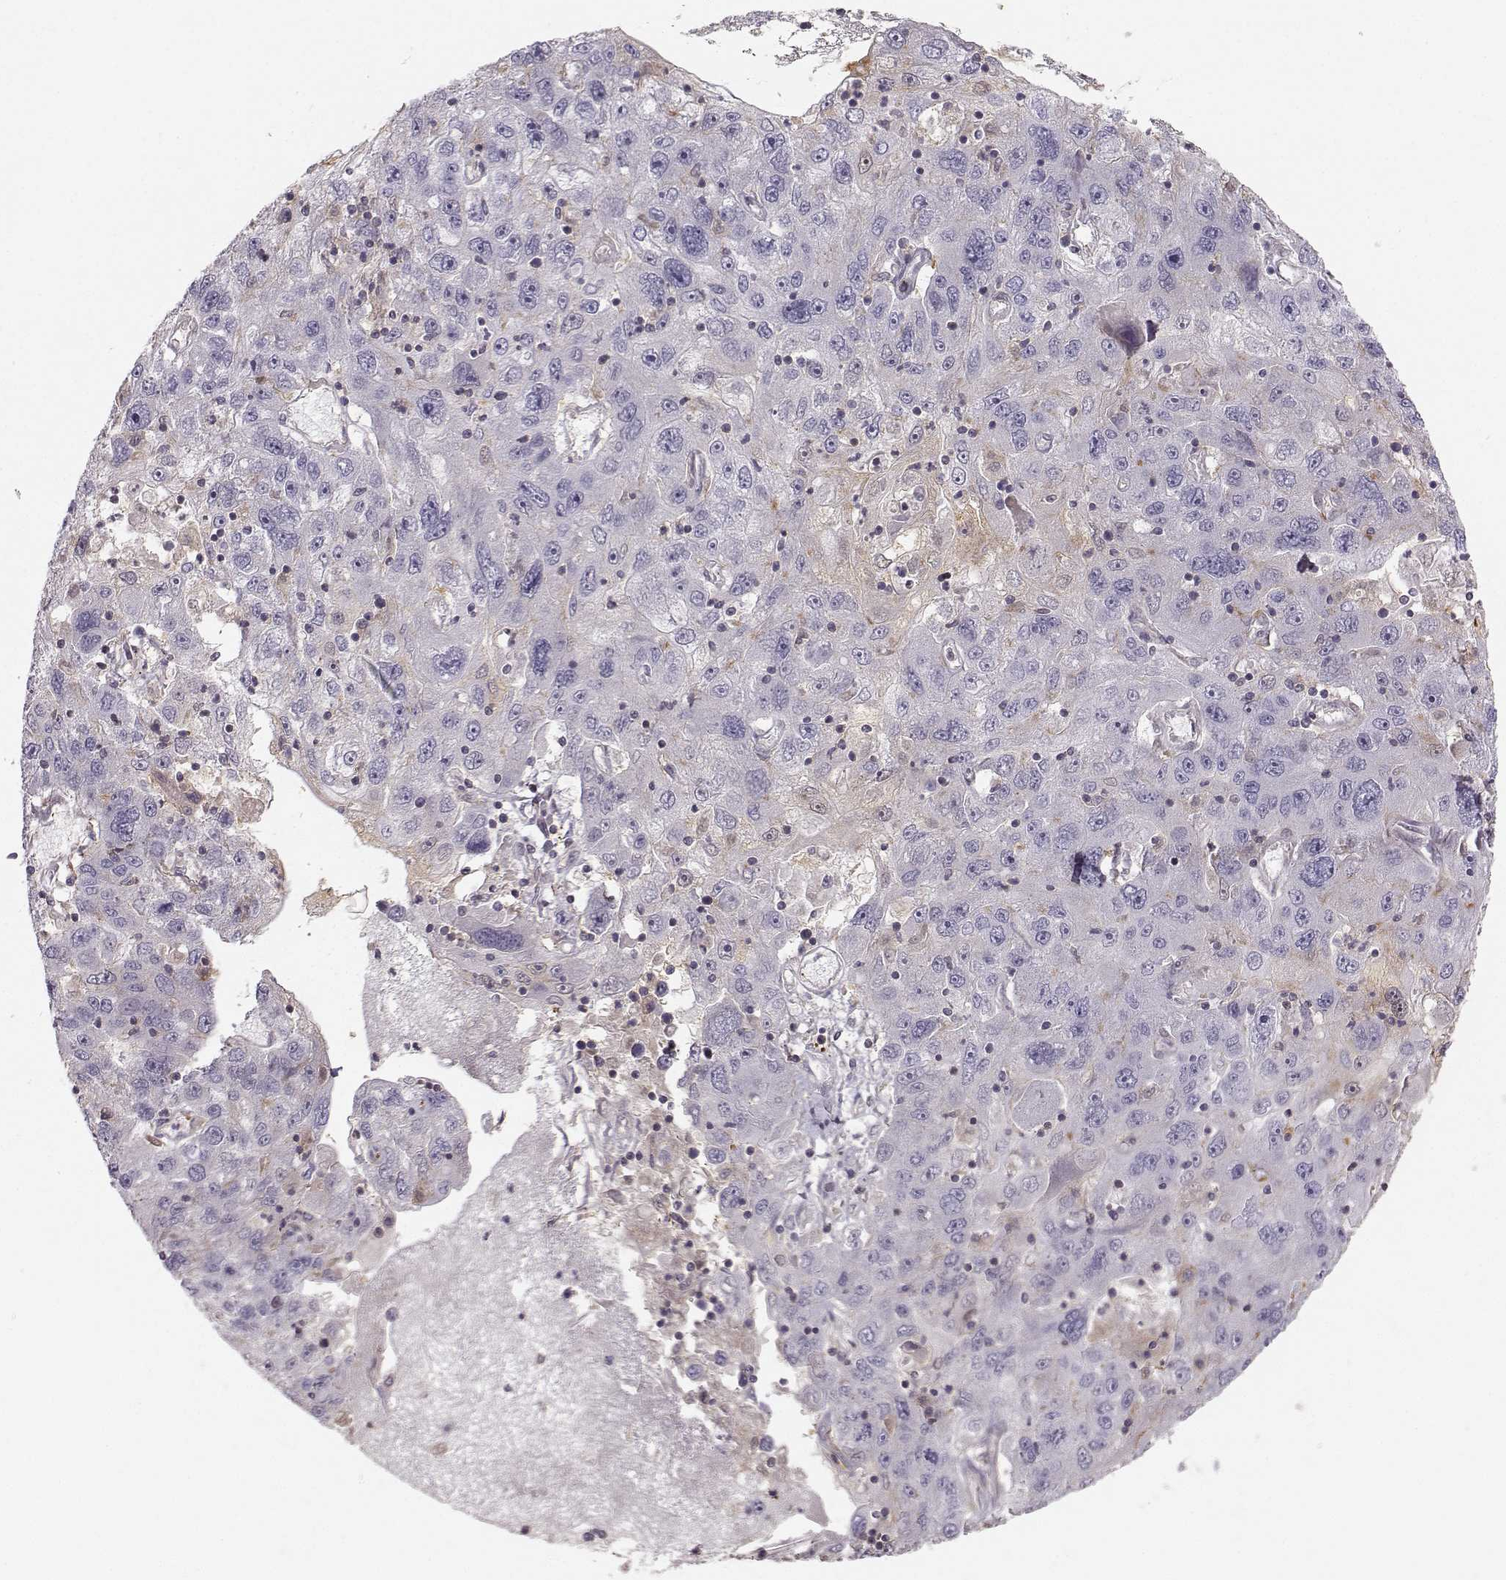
{"staining": {"intensity": "negative", "quantity": "none", "location": "none"}, "tissue": "stomach cancer", "cell_type": "Tumor cells", "image_type": "cancer", "snomed": [{"axis": "morphology", "description": "Adenocarcinoma, NOS"}, {"axis": "topography", "description": "Stomach"}], "caption": "Immunohistochemistry of human stomach adenocarcinoma shows no staining in tumor cells.", "gene": "ASB16", "patient": {"sex": "male", "age": 56}}